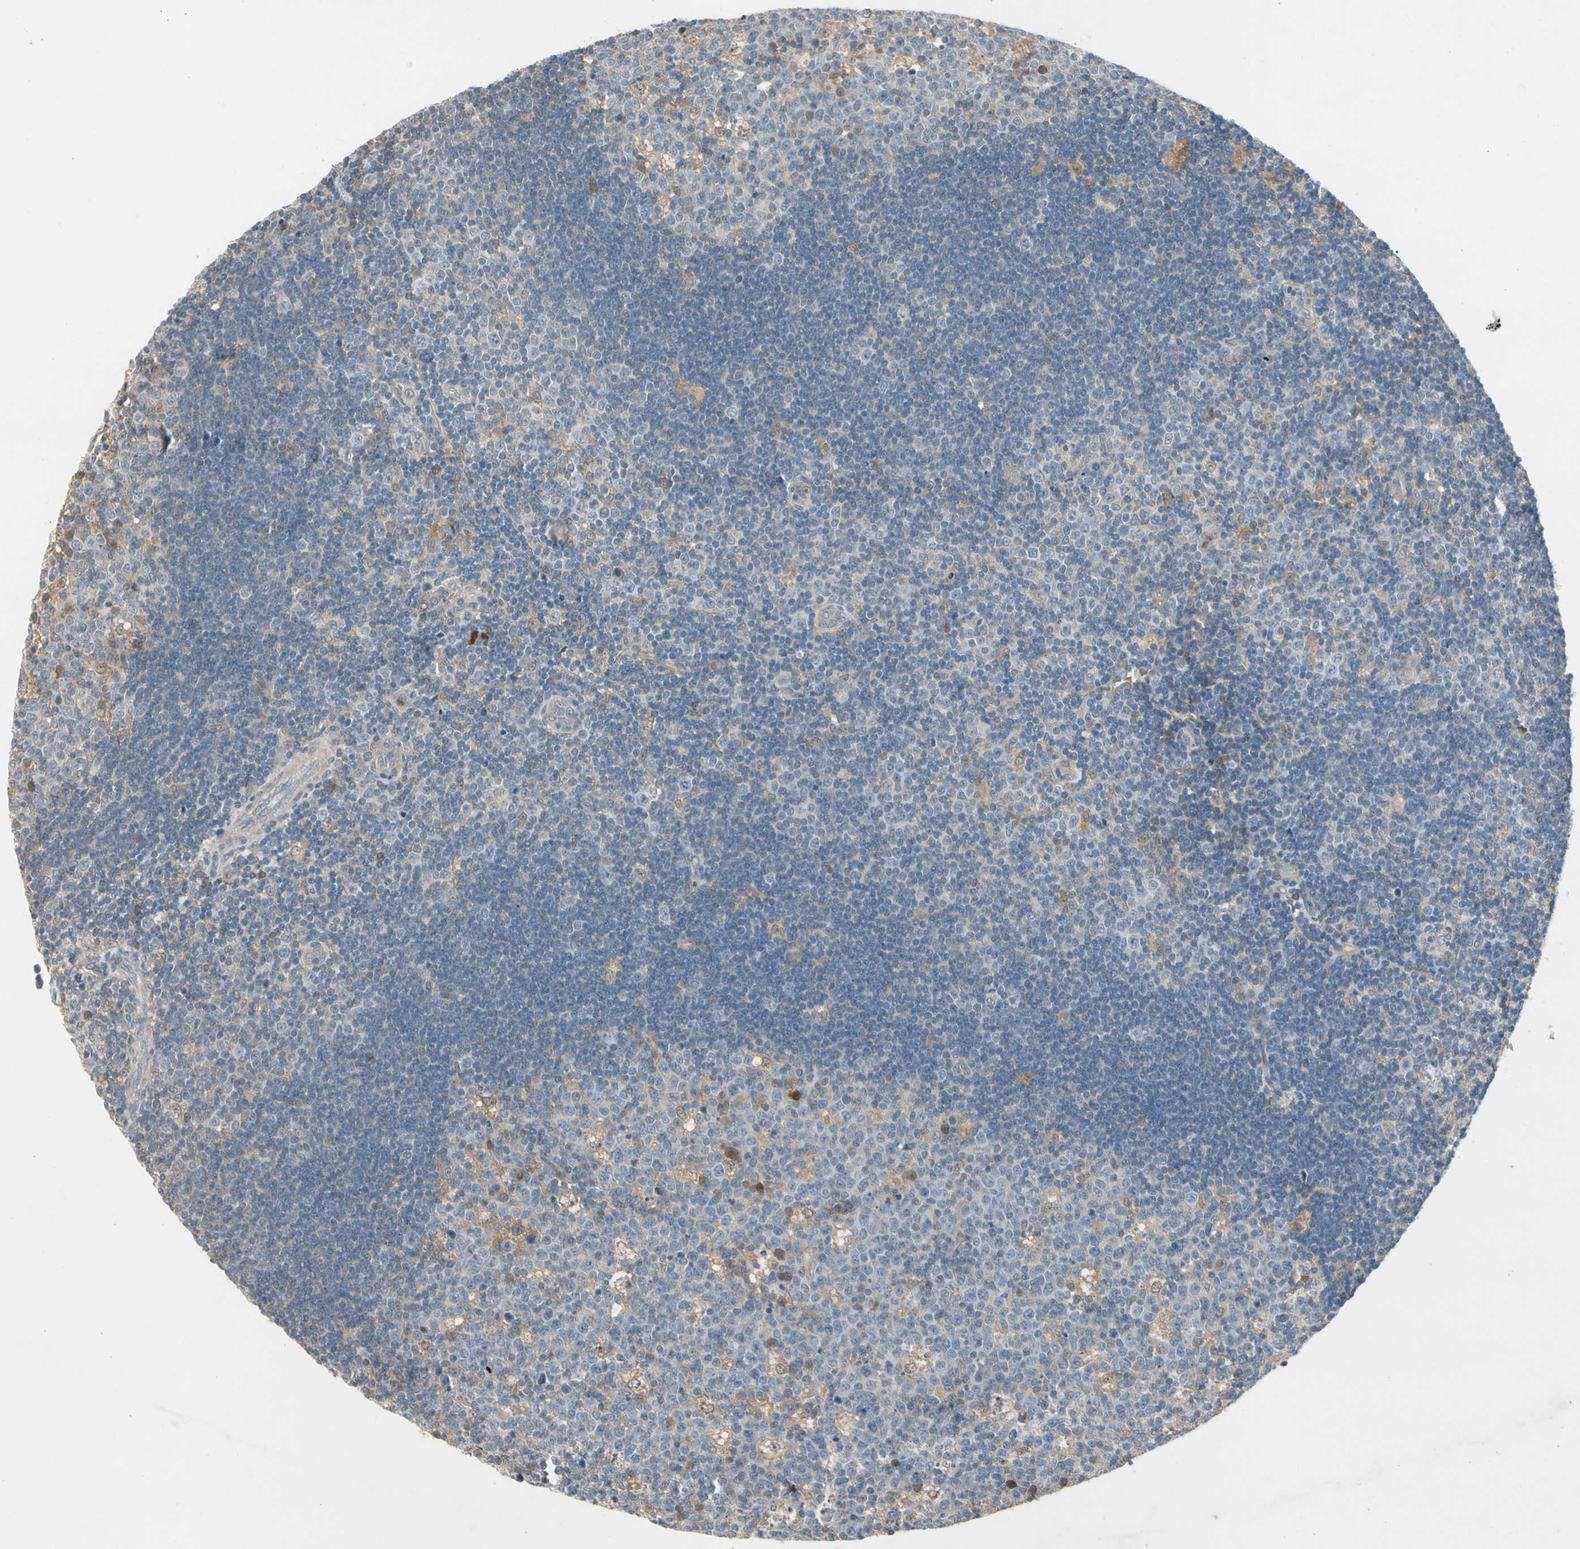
{"staining": {"intensity": "weak", "quantity": "25%-75%", "location": "cytoplasmic/membranous"}, "tissue": "lymph node", "cell_type": "Germinal center cells", "image_type": "normal", "snomed": [{"axis": "morphology", "description": "Normal tissue, NOS"}, {"axis": "topography", "description": "Lymph node"}, {"axis": "topography", "description": "Salivary gland"}], "caption": "Immunohistochemistry (IHC) (DAB) staining of benign lymph node shows weak cytoplasmic/membranous protein expression in about 25%-75% of germinal center cells. Nuclei are stained in blue.", "gene": "WIPI1", "patient": {"sex": "male", "age": 8}}